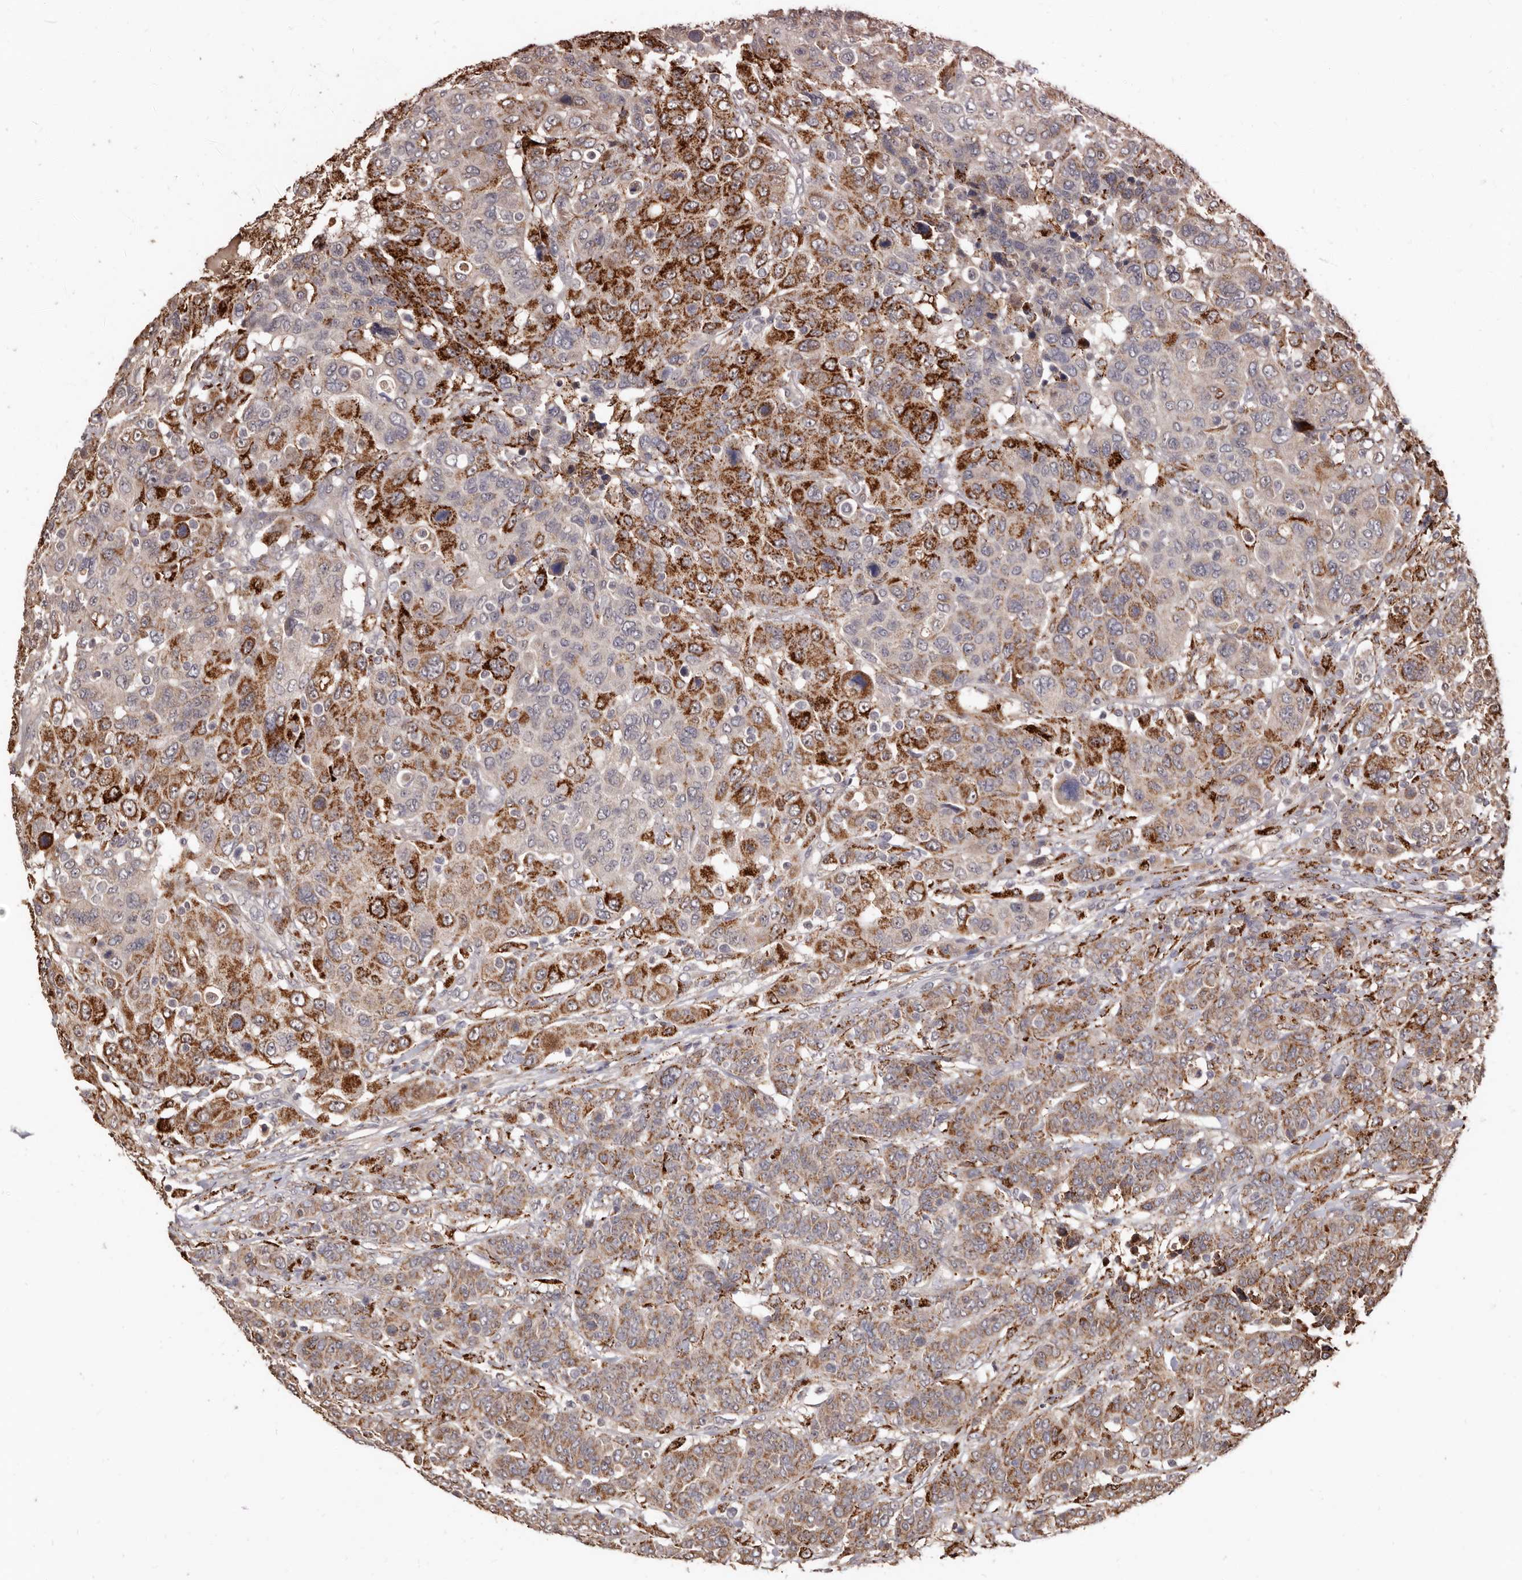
{"staining": {"intensity": "moderate", "quantity": ">75%", "location": "cytoplasmic/membranous"}, "tissue": "breast cancer", "cell_type": "Tumor cells", "image_type": "cancer", "snomed": [{"axis": "morphology", "description": "Duct carcinoma"}, {"axis": "topography", "description": "Breast"}], "caption": "Immunohistochemical staining of breast infiltrating ductal carcinoma displays medium levels of moderate cytoplasmic/membranous protein expression in about >75% of tumor cells.", "gene": "AKAP7", "patient": {"sex": "female", "age": 37}}